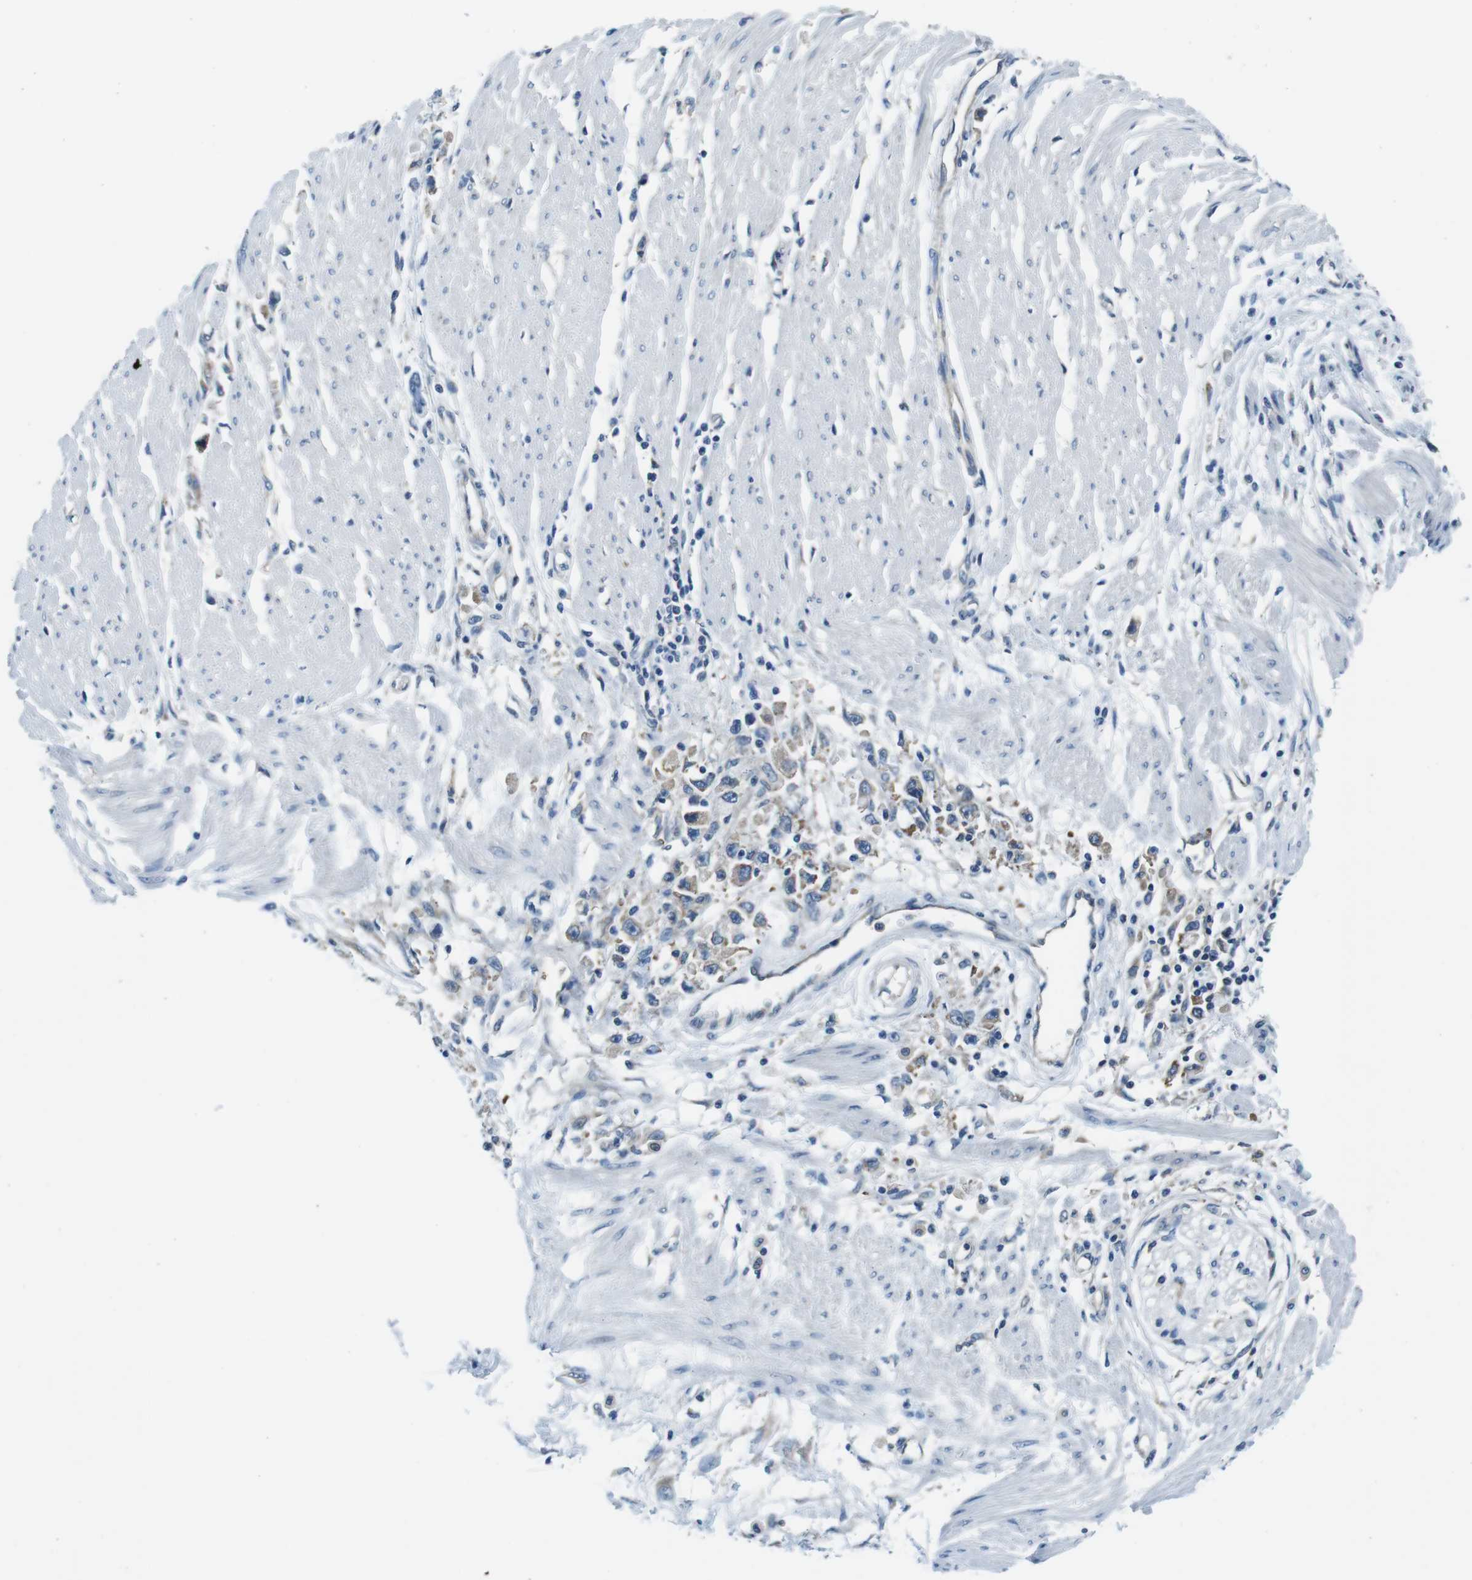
{"staining": {"intensity": "weak", "quantity": "<25%", "location": "cytoplasmic/membranous"}, "tissue": "stomach cancer", "cell_type": "Tumor cells", "image_type": "cancer", "snomed": [{"axis": "morphology", "description": "Adenocarcinoma, NOS"}, {"axis": "topography", "description": "Stomach"}], "caption": "Tumor cells show no significant positivity in stomach cancer.", "gene": "EIF2B5", "patient": {"sex": "female", "age": 59}}